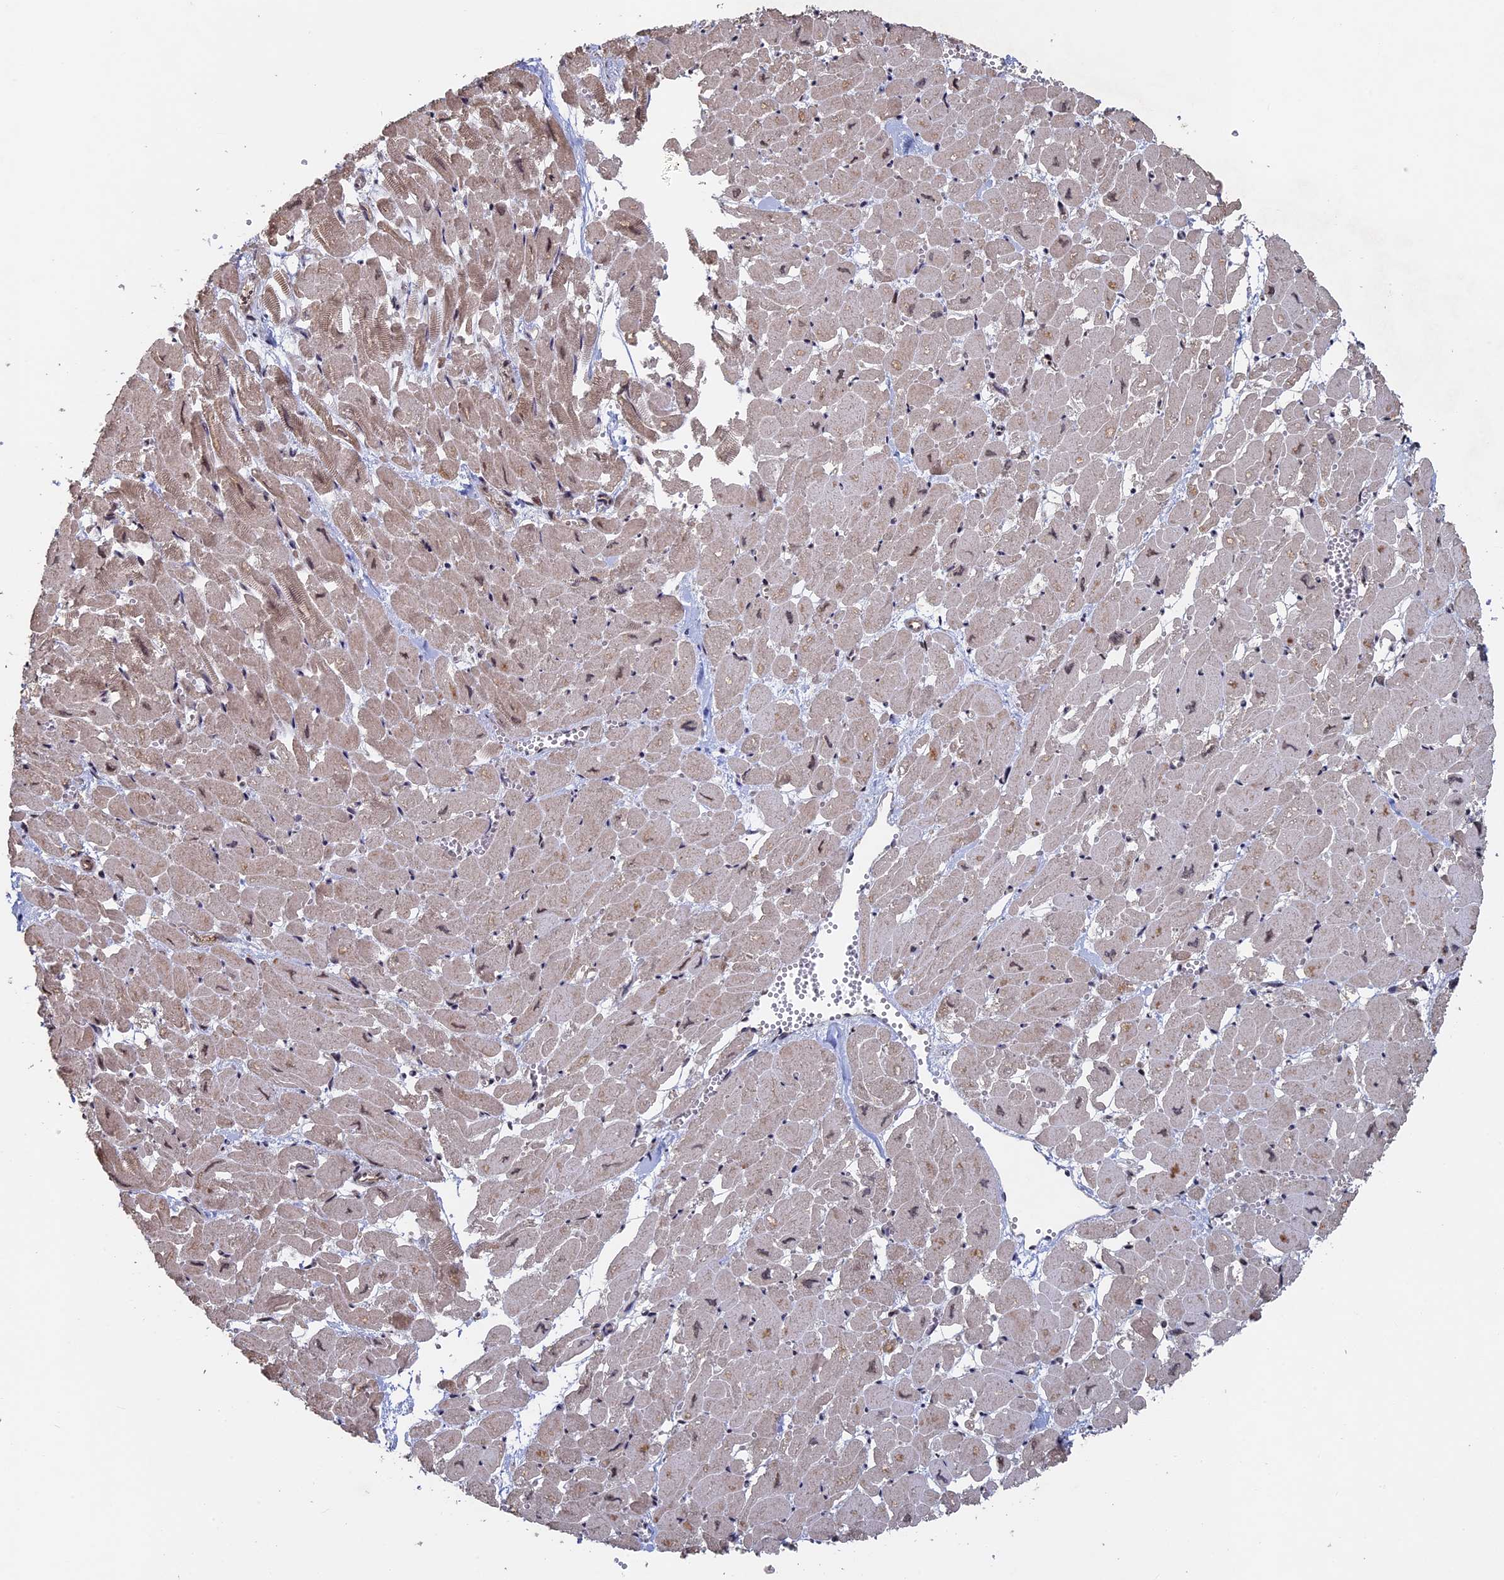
{"staining": {"intensity": "moderate", "quantity": "25%-75%", "location": "cytoplasmic/membranous,nuclear"}, "tissue": "heart muscle", "cell_type": "Cardiomyocytes", "image_type": "normal", "snomed": [{"axis": "morphology", "description": "Normal tissue, NOS"}, {"axis": "topography", "description": "Heart"}], "caption": "The histopathology image reveals staining of normal heart muscle, revealing moderate cytoplasmic/membranous,nuclear protein positivity (brown color) within cardiomyocytes.", "gene": "KIAA1328", "patient": {"sex": "male", "age": 54}}